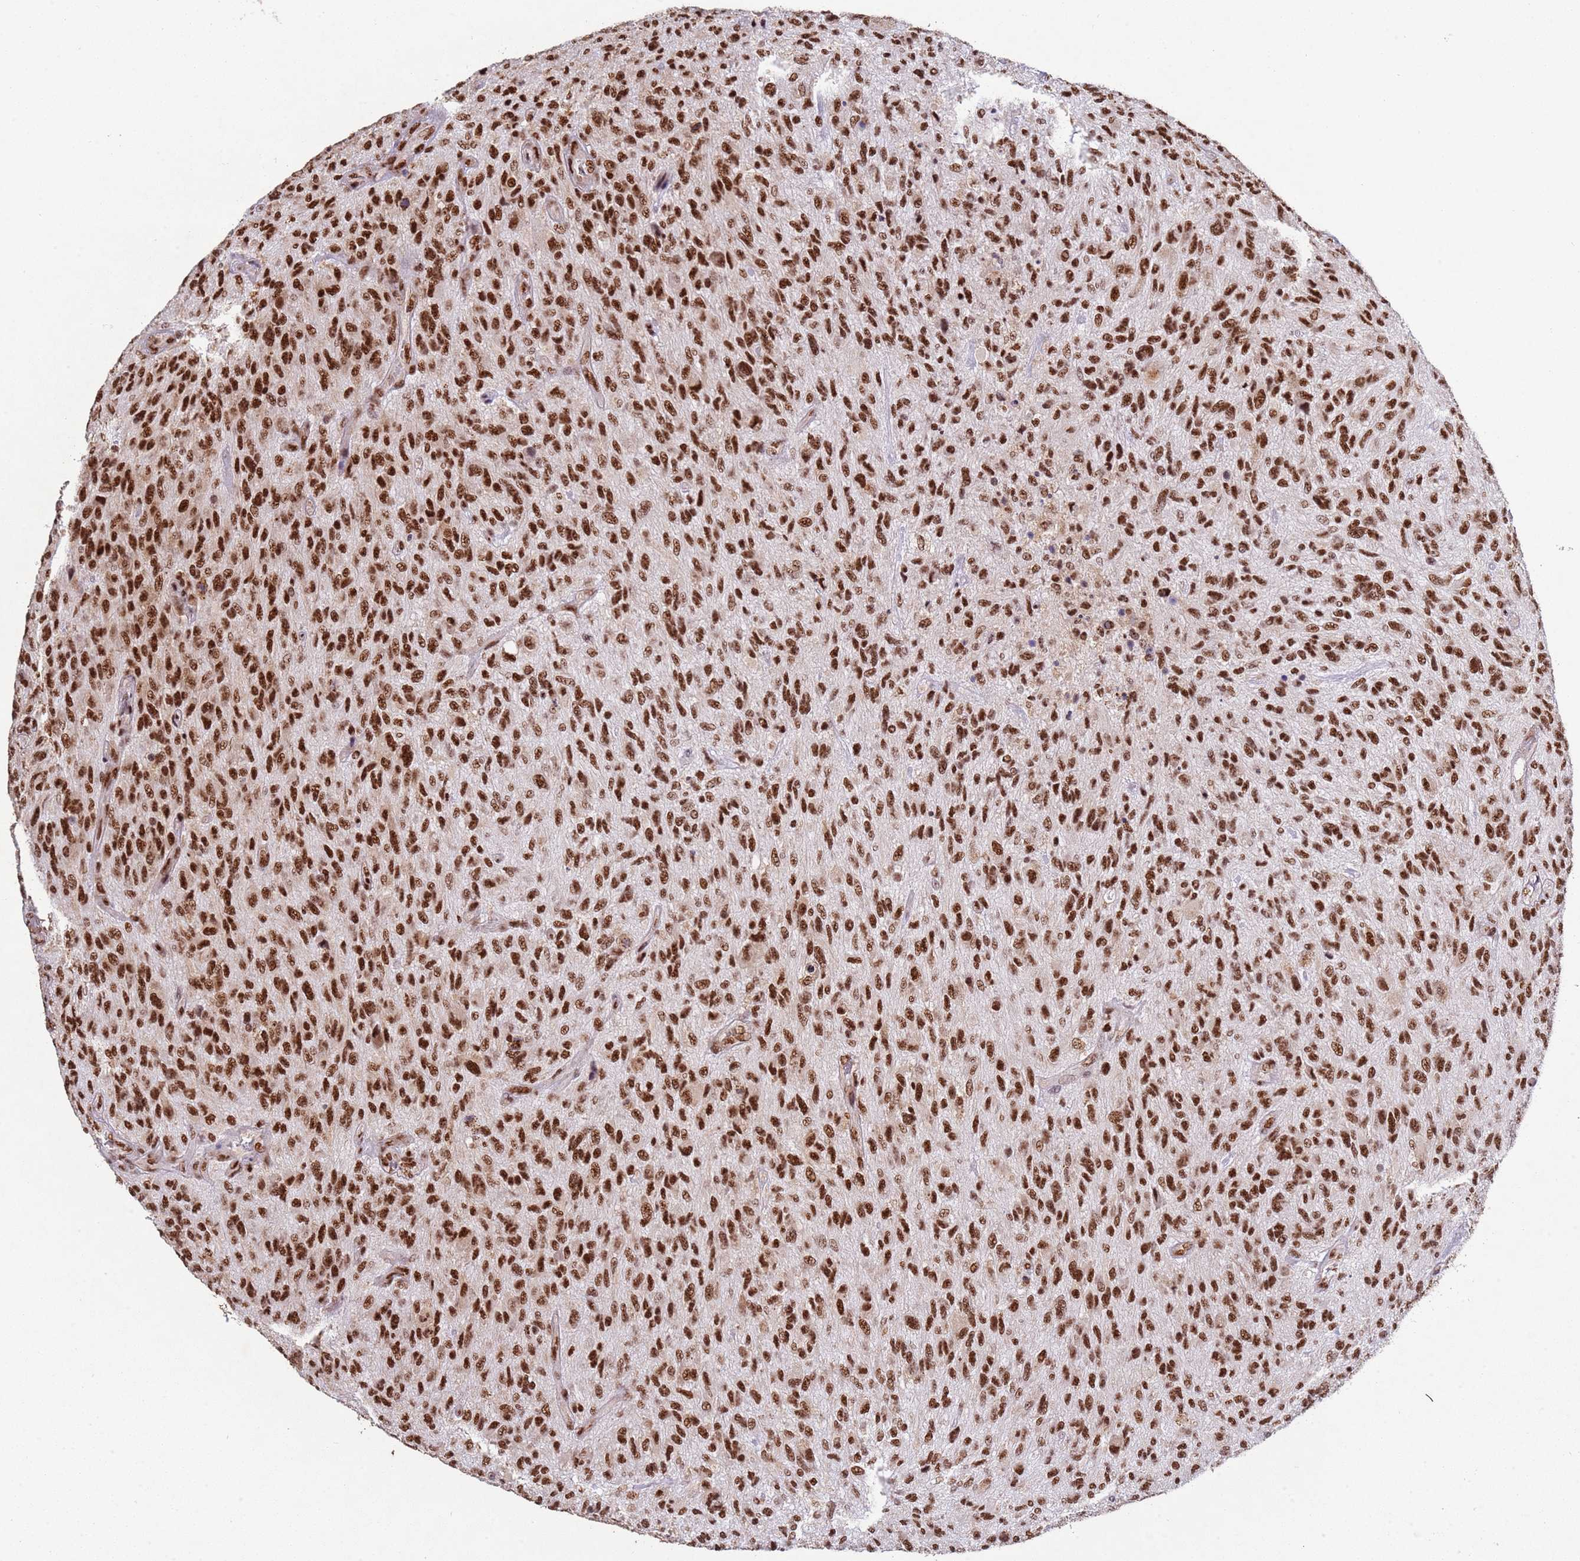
{"staining": {"intensity": "strong", "quantity": ">75%", "location": "nuclear"}, "tissue": "glioma", "cell_type": "Tumor cells", "image_type": "cancer", "snomed": [{"axis": "morphology", "description": "Glioma, malignant, High grade"}, {"axis": "topography", "description": "Brain"}], "caption": "There is high levels of strong nuclear positivity in tumor cells of malignant glioma (high-grade), as demonstrated by immunohistochemical staining (brown color).", "gene": "ESF1", "patient": {"sex": "male", "age": 47}}